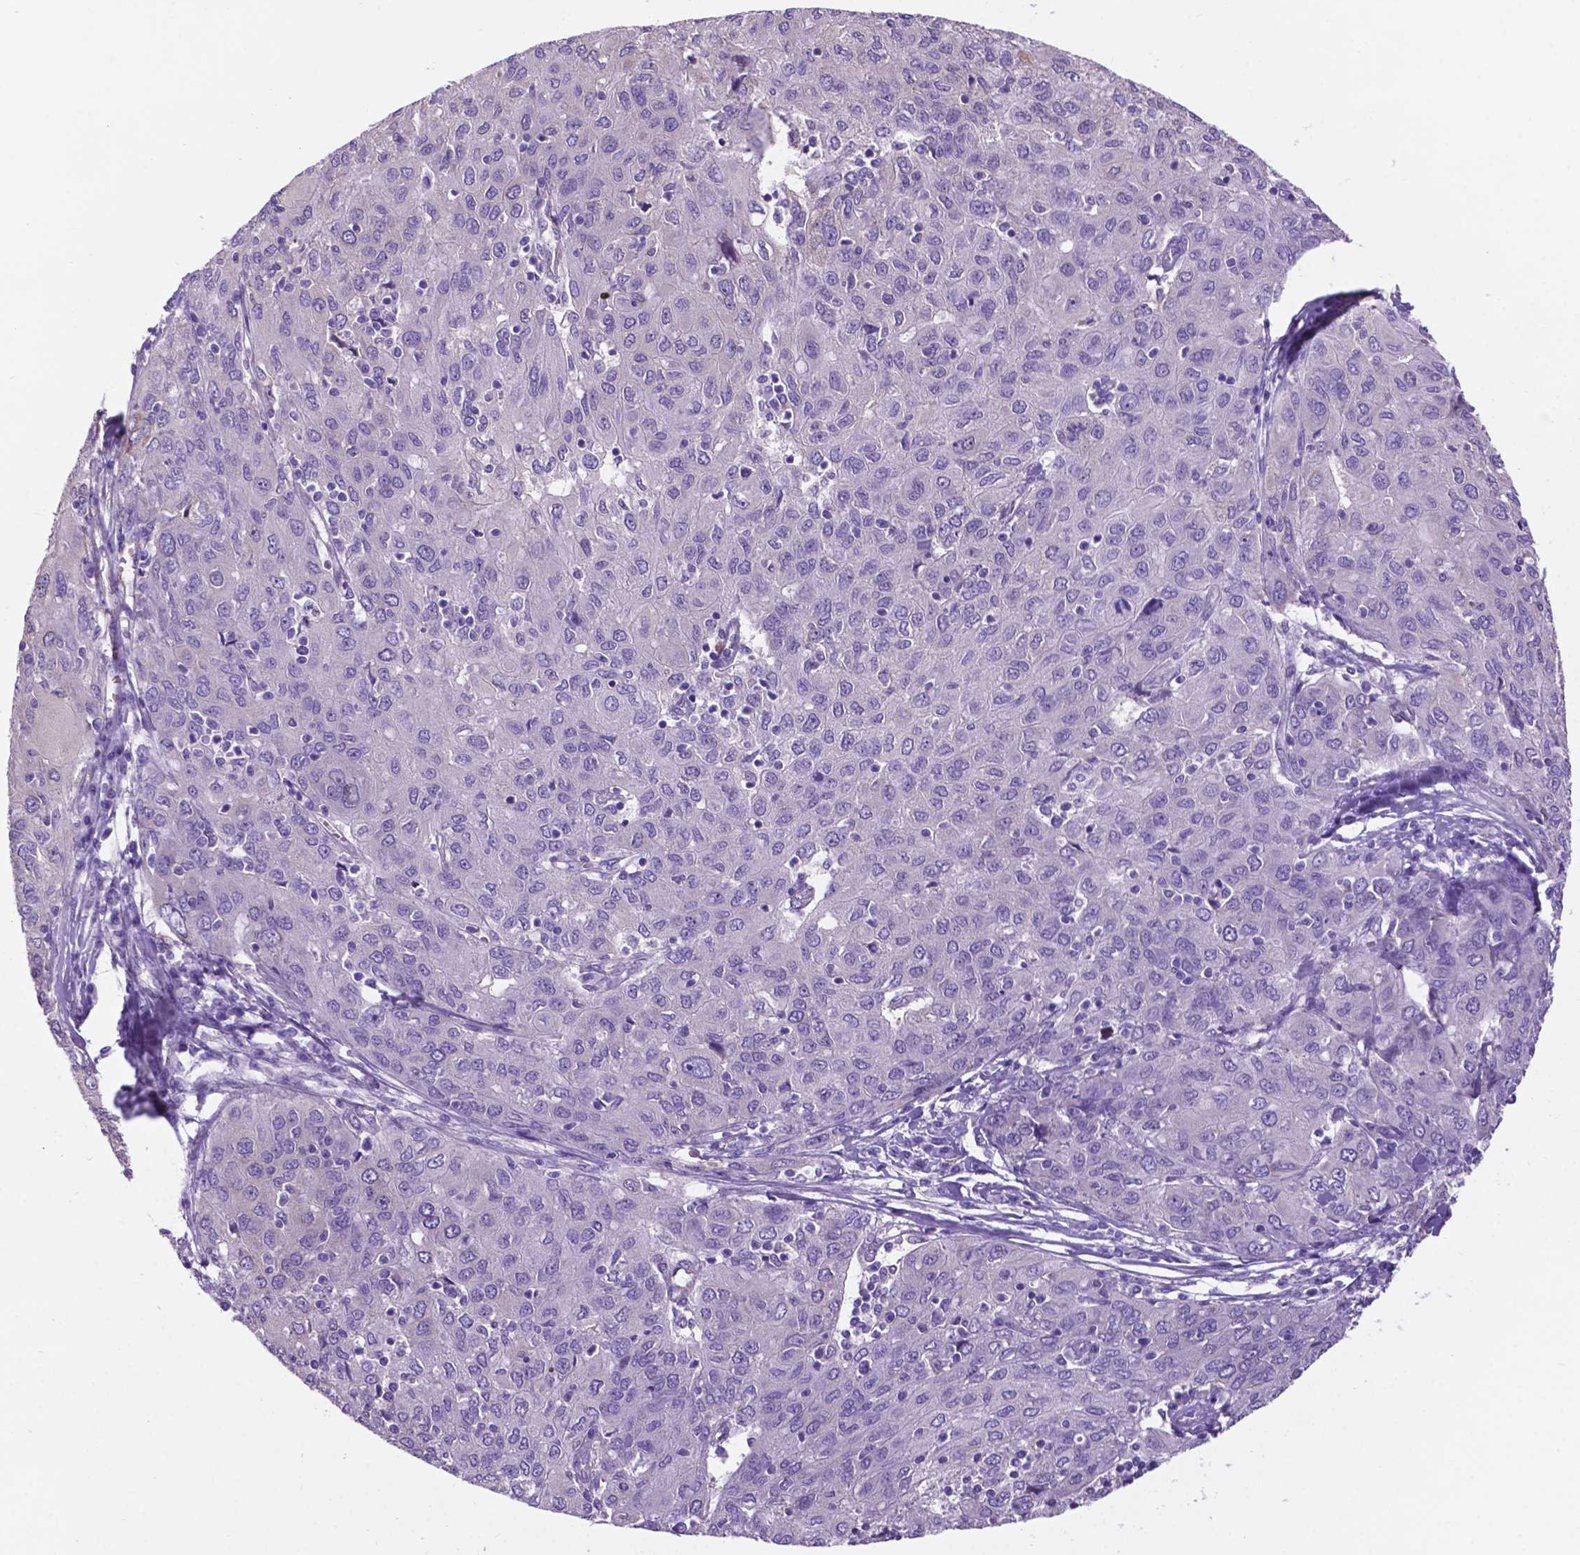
{"staining": {"intensity": "negative", "quantity": "none", "location": "none"}, "tissue": "ovarian cancer", "cell_type": "Tumor cells", "image_type": "cancer", "snomed": [{"axis": "morphology", "description": "Carcinoma, endometroid"}, {"axis": "topography", "description": "Ovary"}], "caption": "This is an immunohistochemistry micrograph of ovarian endometroid carcinoma. There is no staining in tumor cells.", "gene": "SPDYA", "patient": {"sex": "female", "age": 50}}